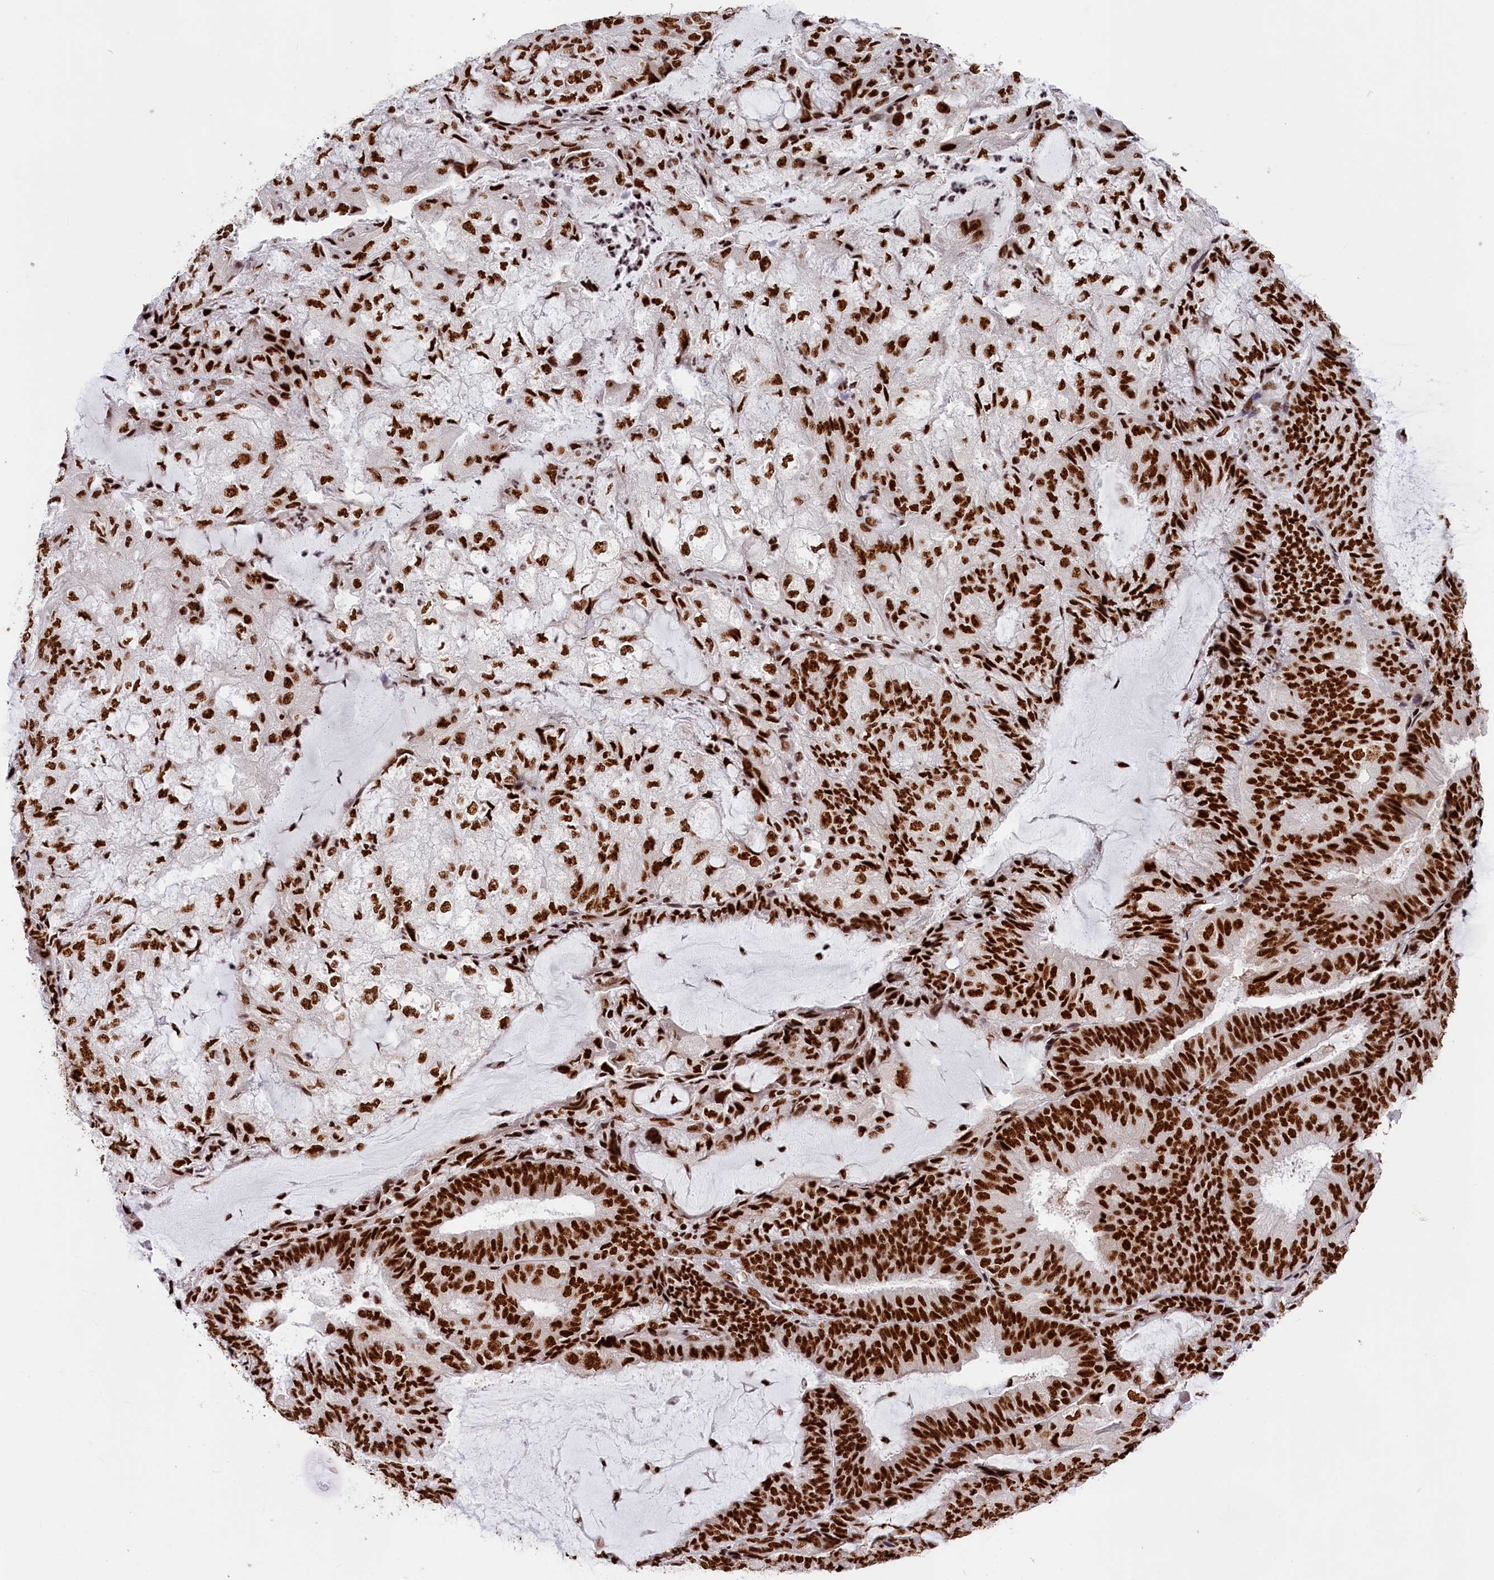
{"staining": {"intensity": "strong", "quantity": ">75%", "location": "nuclear"}, "tissue": "endometrial cancer", "cell_type": "Tumor cells", "image_type": "cancer", "snomed": [{"axis": "morphology", "description": "Adenocarcinoma, NOS"}, {"axis": "topography", "description": "Endometrium"}], "caption": "Approximately >75% of tumor cells in adenocarcinoma (endometrial) exhibit strong nuclear protein expression as visualized by brown immunohistochemical staining.", "gene": "SNRNP70", "patient": {"sex": "female", "age": 81}}